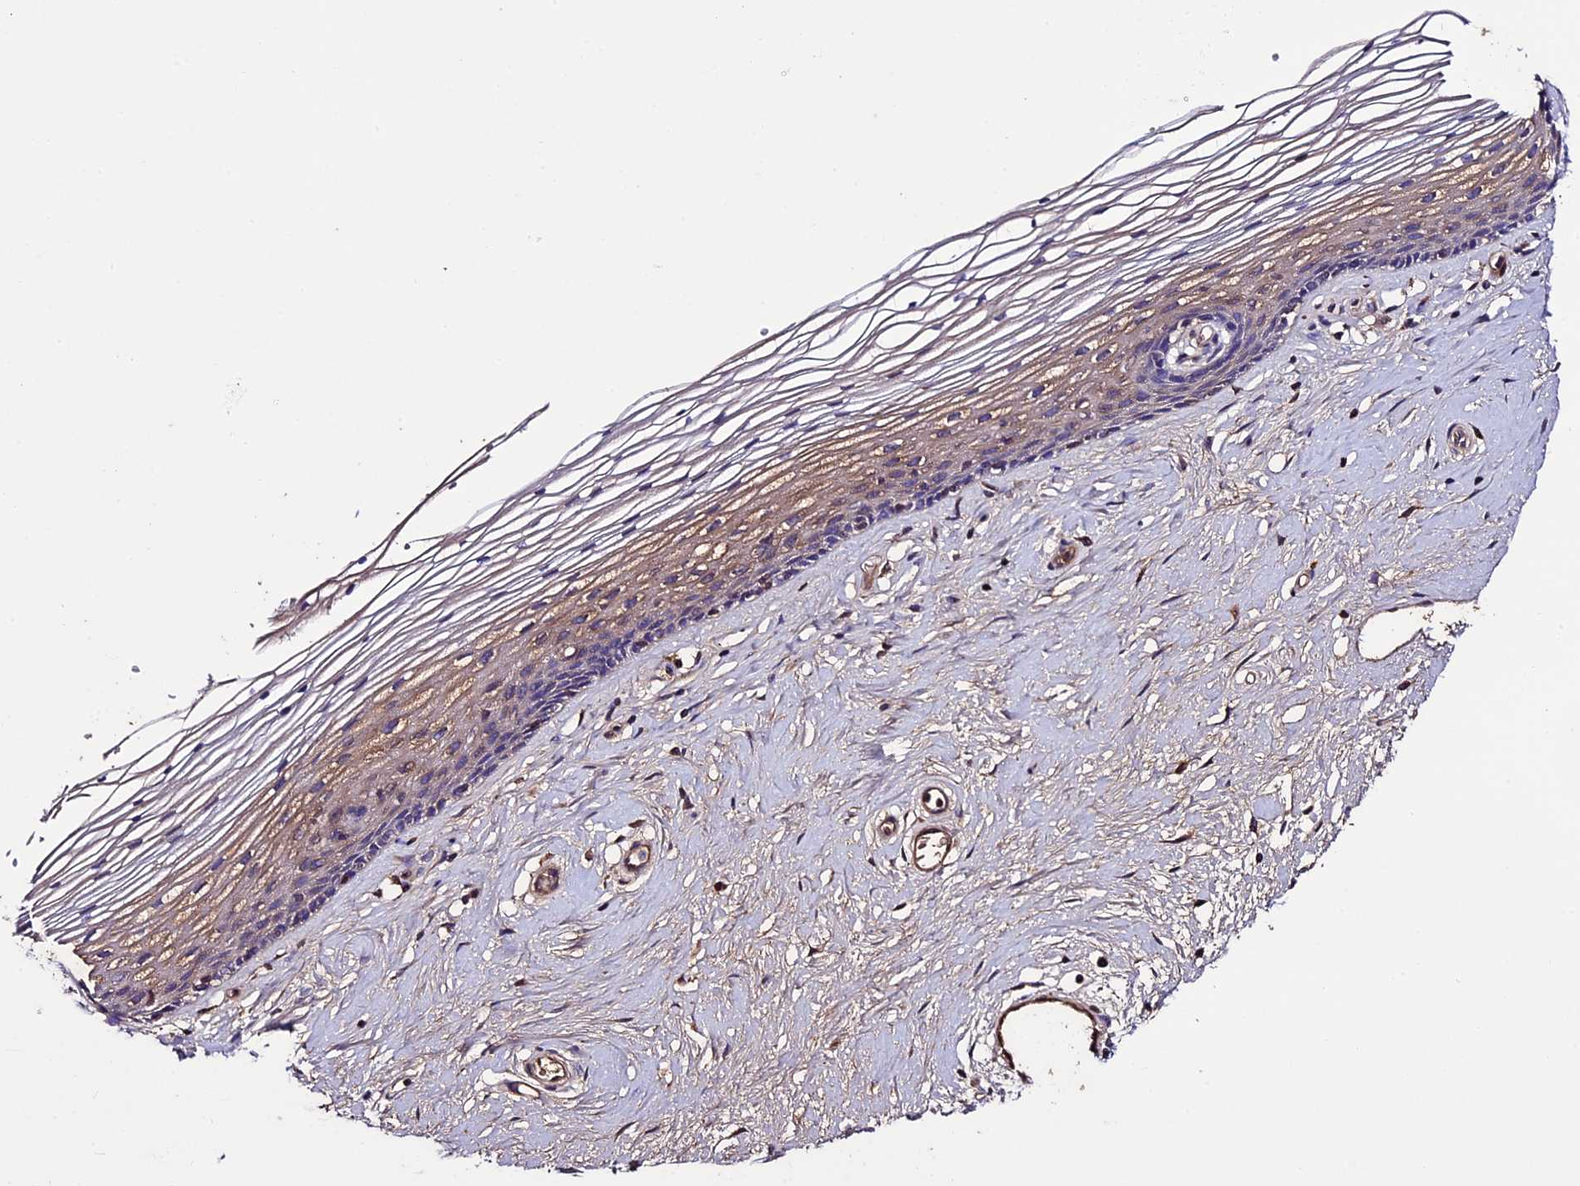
{"staining": {"intensity": "weak", "quantity": "<25%", "location": "cytoplasmic/membranous"}, "tissue": "vagina", "cell_type": "Squamous epithelial cells", "image_type": "normal", "snomed": [{"axis": "morphology", "description": "Normal tissue, NOS"}, {"axis": "topography", "description": "Vagina"}], "caption": "The histopathology image shows no staining of squamous epithelial cells in normal vagina.", "gene": "TCP11L2", "patient": {"sex": "female", "age": 46}}